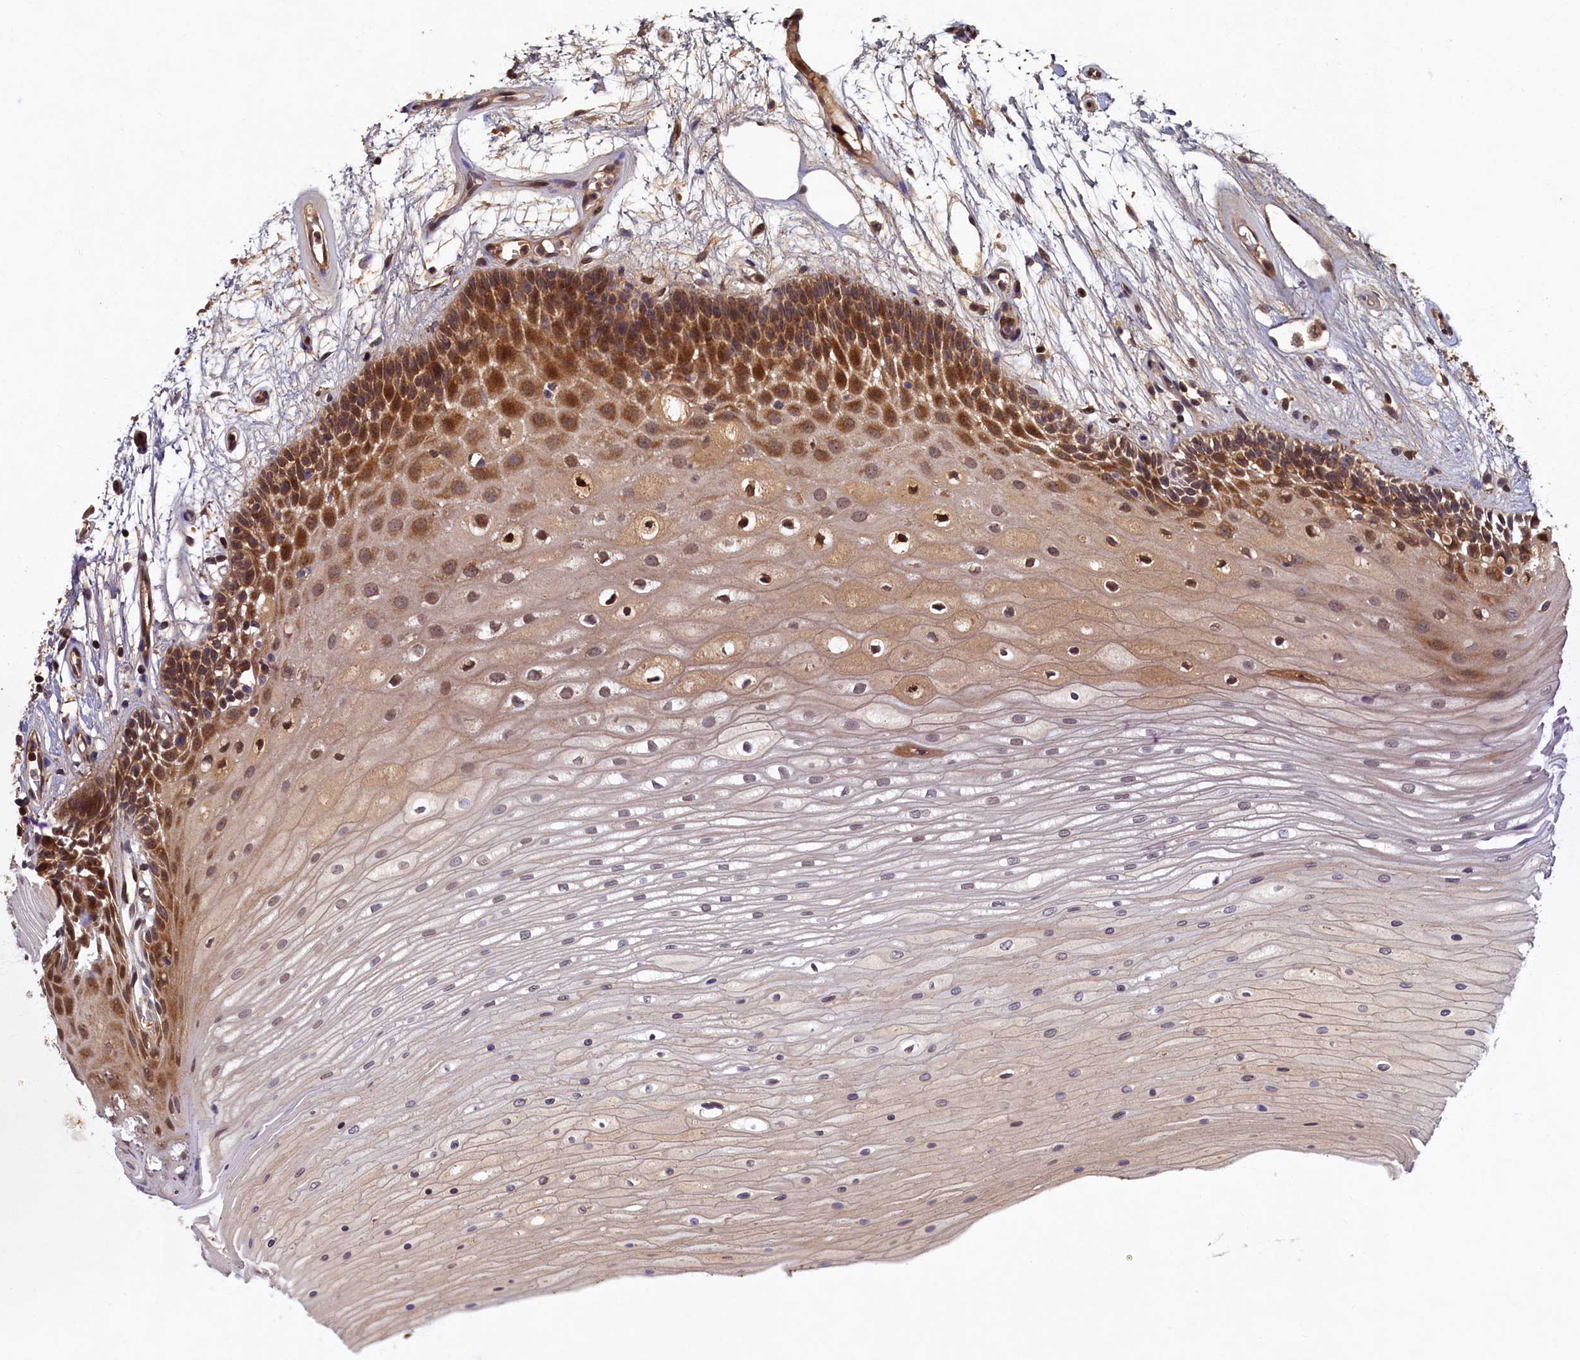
{"staining": {"intensity": "moderate", "quantity": ">75%", "location": "cytoplasmic/membranous,nuclear"}, "tissue": "oral mucosa", "cell_type": "Squamous epithelial cells", "image_type": "normal", "snomed": [{"axis": "morphology", "description": "Normal tissue, NOS"}, {"axis": "topography", "description": "Oral tissue"}], "caption": "Benign oral mucosa demonstrates moderate cytoplasmic/membranous,nuclear staining in approximately >75% of squamous epithelial cells.", "gene": "LCMT2", "patient": {"sex": "female", "age": 80}}